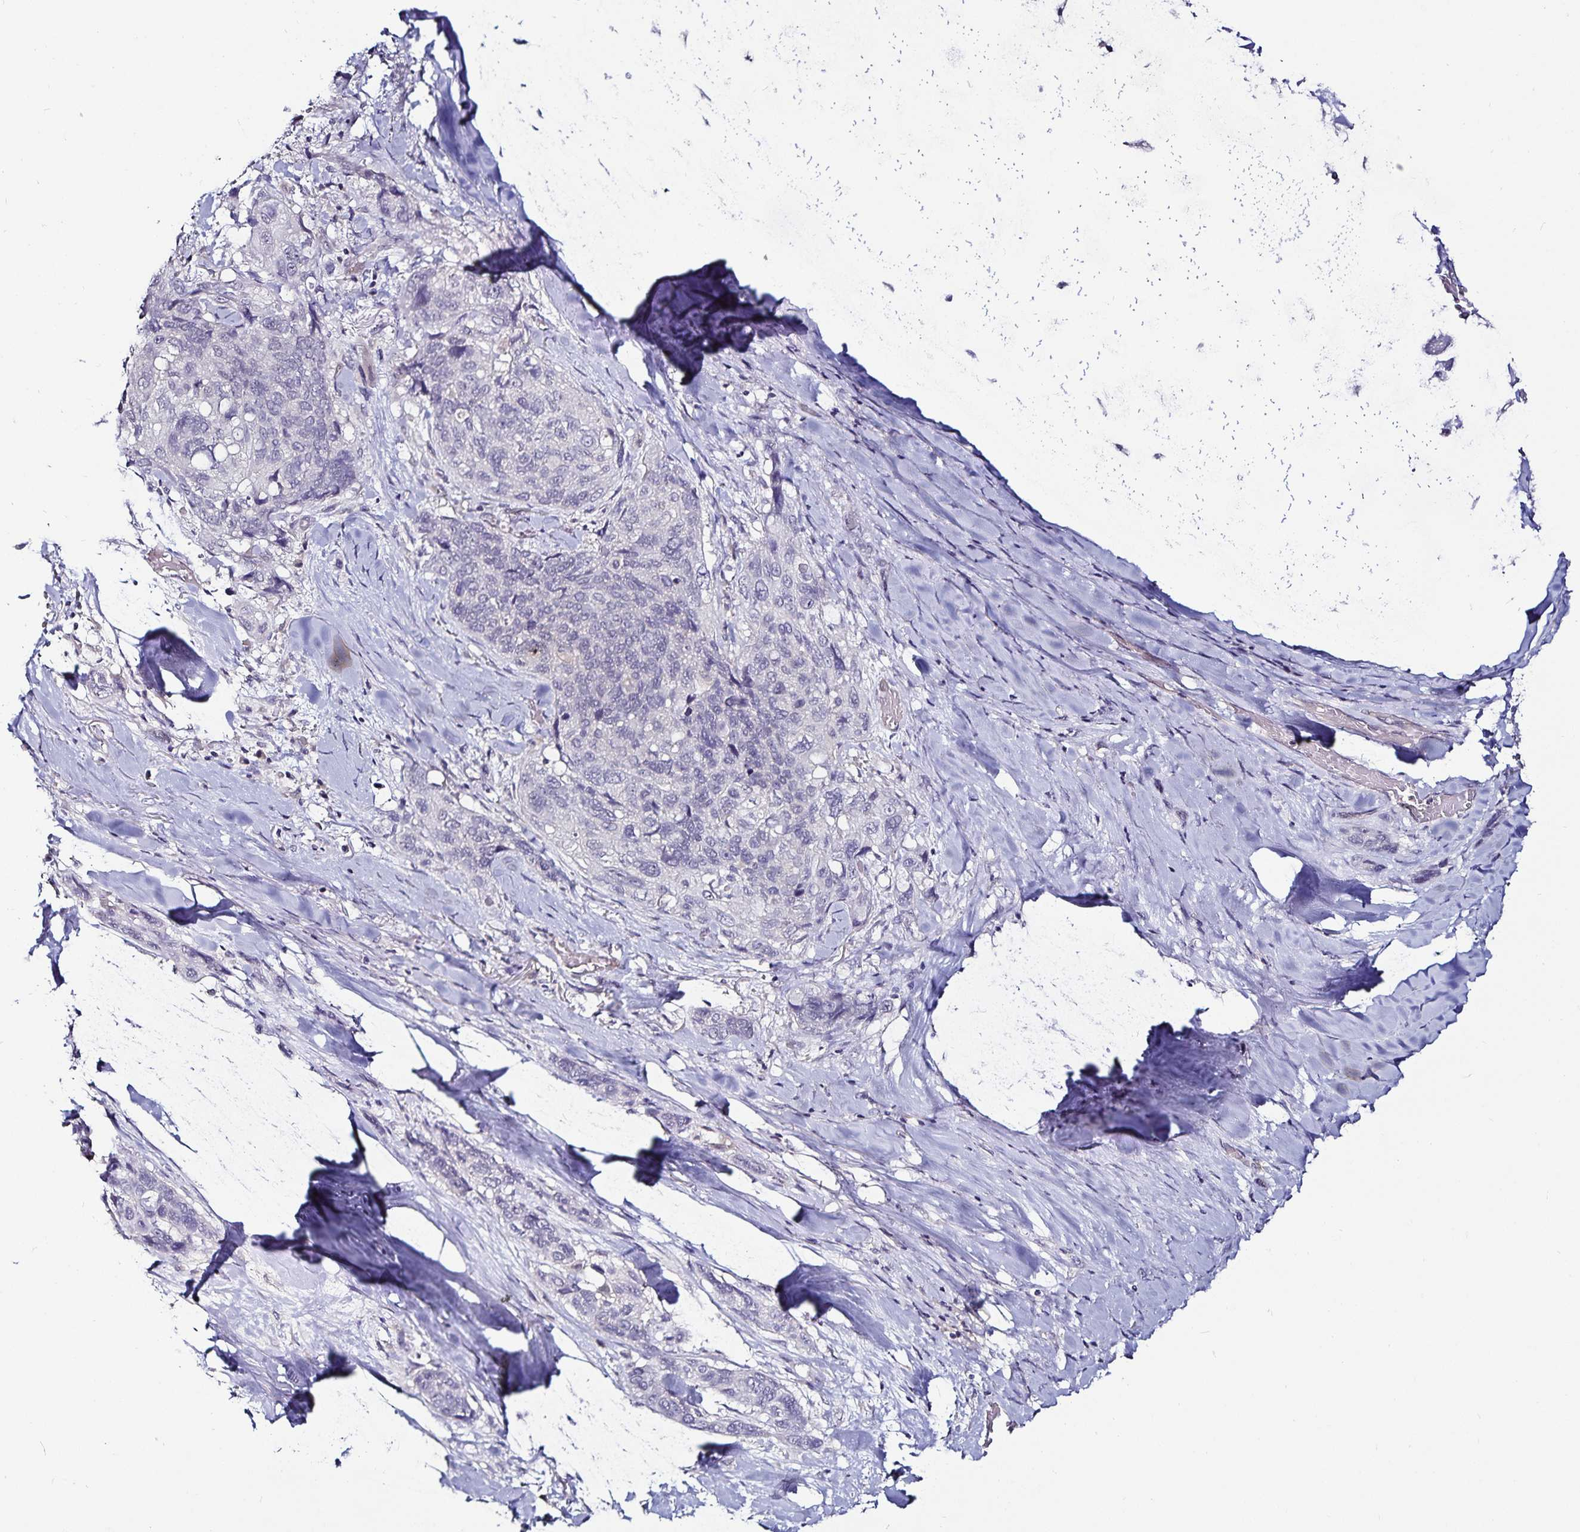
{"staining": {"intensity": "negative", "quantity": "none", "location": "none"}, "tissue": "lung cancer", "cell_type": "Tumor cells", "image_type": "cancer", "snomed": [{"axis": "morphology", "description": "Squamous cell carcinoma, NOS"}, {"axis": "morphology", "description": "Squamous cell carcinoma, metastatic, NOS"}, {"axis": "topography", "description": "Lymph node"}, {"axis": "topography", "description": "Lung"}], "caption": "The photomicrograph demonstrates no staining of tumor cells in lung cancer.", "gene": "ACSL5", "patient": {"sex": "male", "age": 41}}